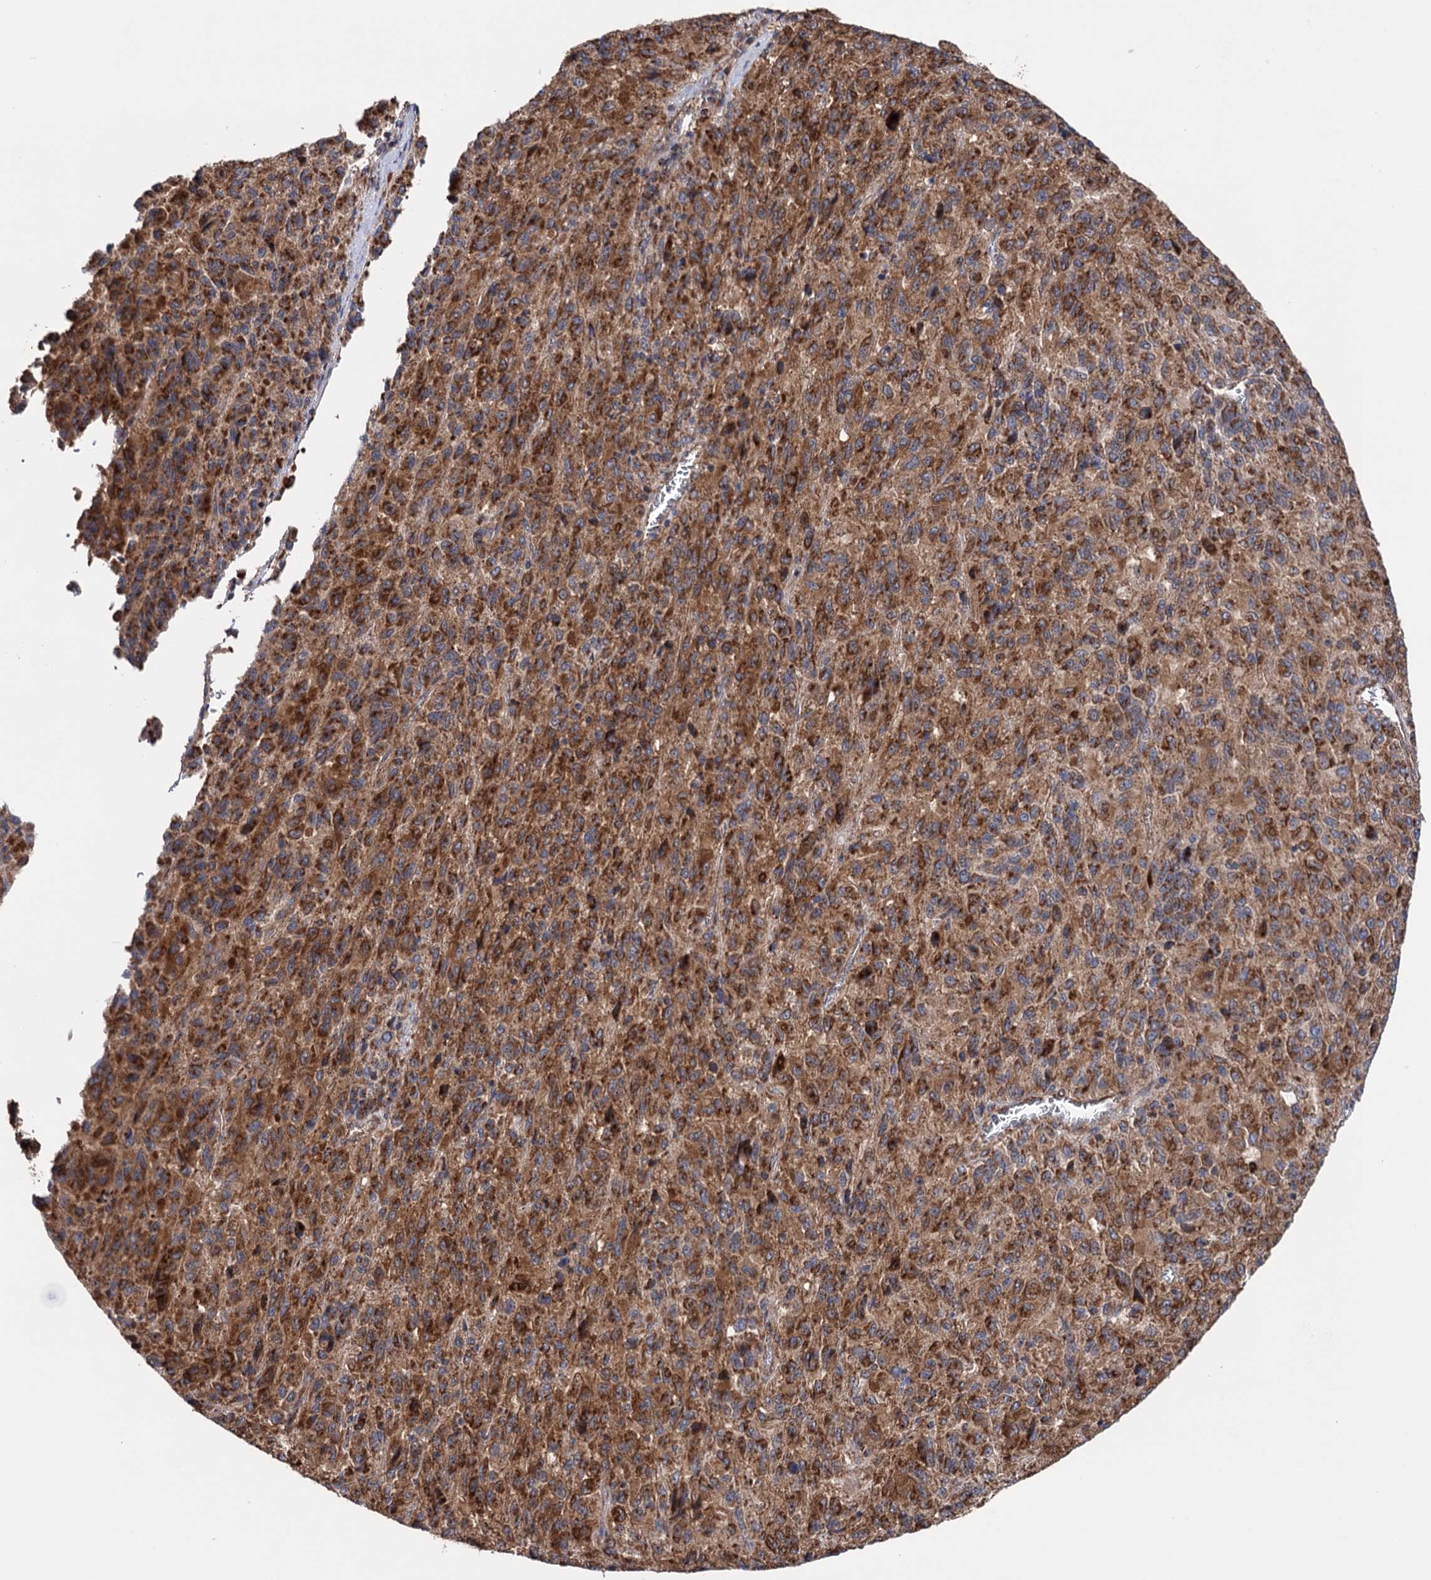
{"staining": {"intensity": "moderate", "quantity": ">75%", "location": "cytoplasmic/membranous"}, "tissue": "melanoma", "cell_type": "Tumor cells", "image_type": "cancer", "snomed": [{"axis": "morphology", "description": "Malignant melanoma, Metastatic site"}, {"axis": "topography", "description": "Lung"}], "caption": "Immunohistochemical staining of melanoma demonstrates medium levels of moderate cytoplasmic/membranous staining in about >75% of tumor cells.", "gene": "SUCLA2", "patient": {"sex": "male", "age": 64}}